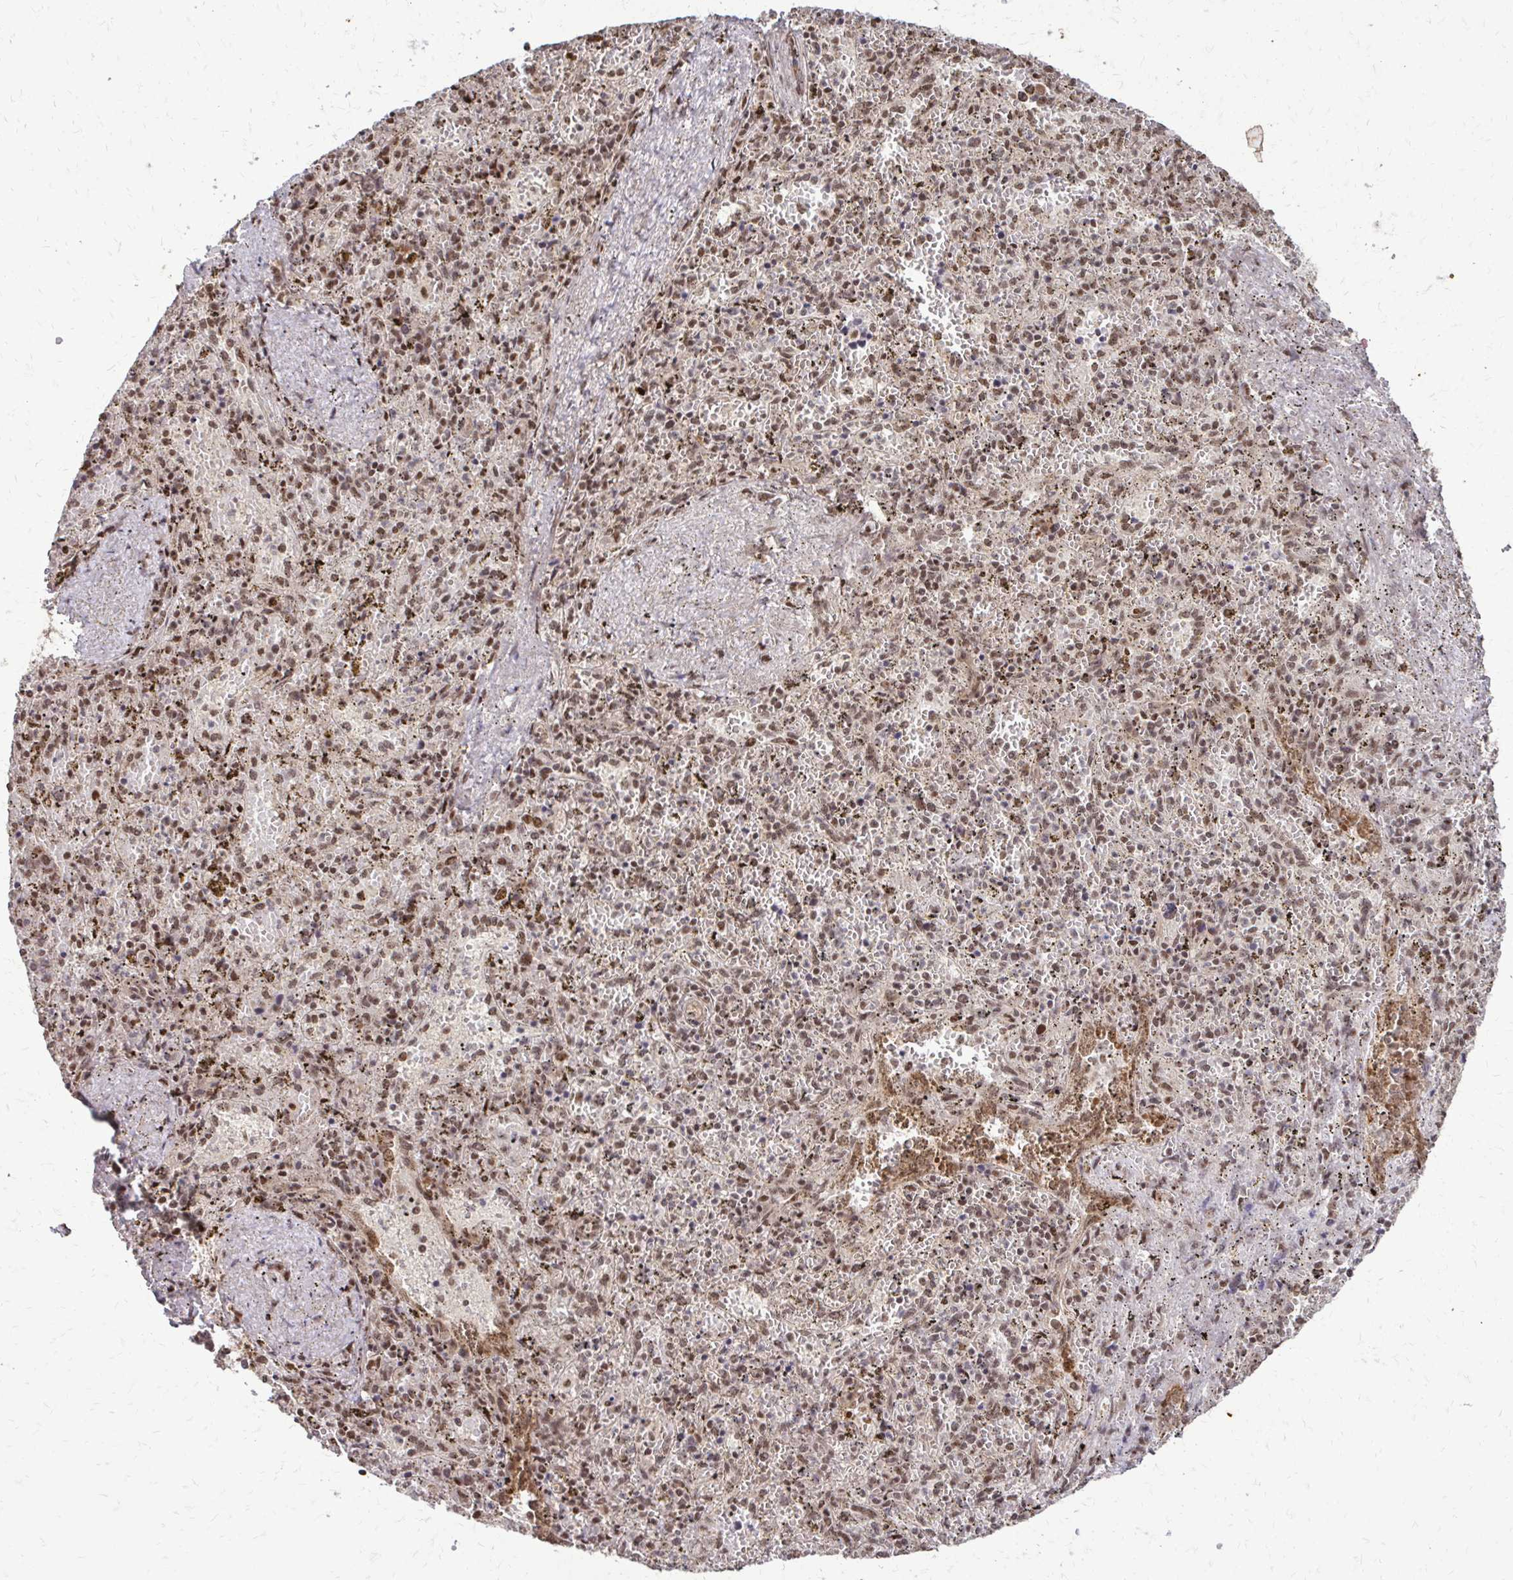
{"staining": {"intensity": "moderate", "quantity": ">75%", "location": "nuclear"}, "tissue": "spleen", "cell_type": "Cells in red pulp", "image_type": "normal", "snomed": [{"axis": "morphology", "description": "Normal tissue, NOS"}, {"axis": "topography", "description": "Spleen"}], "caption": "Immunohistochemistry (IHC) of normal spleen exhibits medium levels of moderate nuclear expression in approximately >75% of cells in red pulp. (DAB (3,3'-diaminobenzidine) IHC, brown staining for protein, blue staining for nuclei).", "gene": "SS18", "patient": {"sex": "female", "age": 50}}